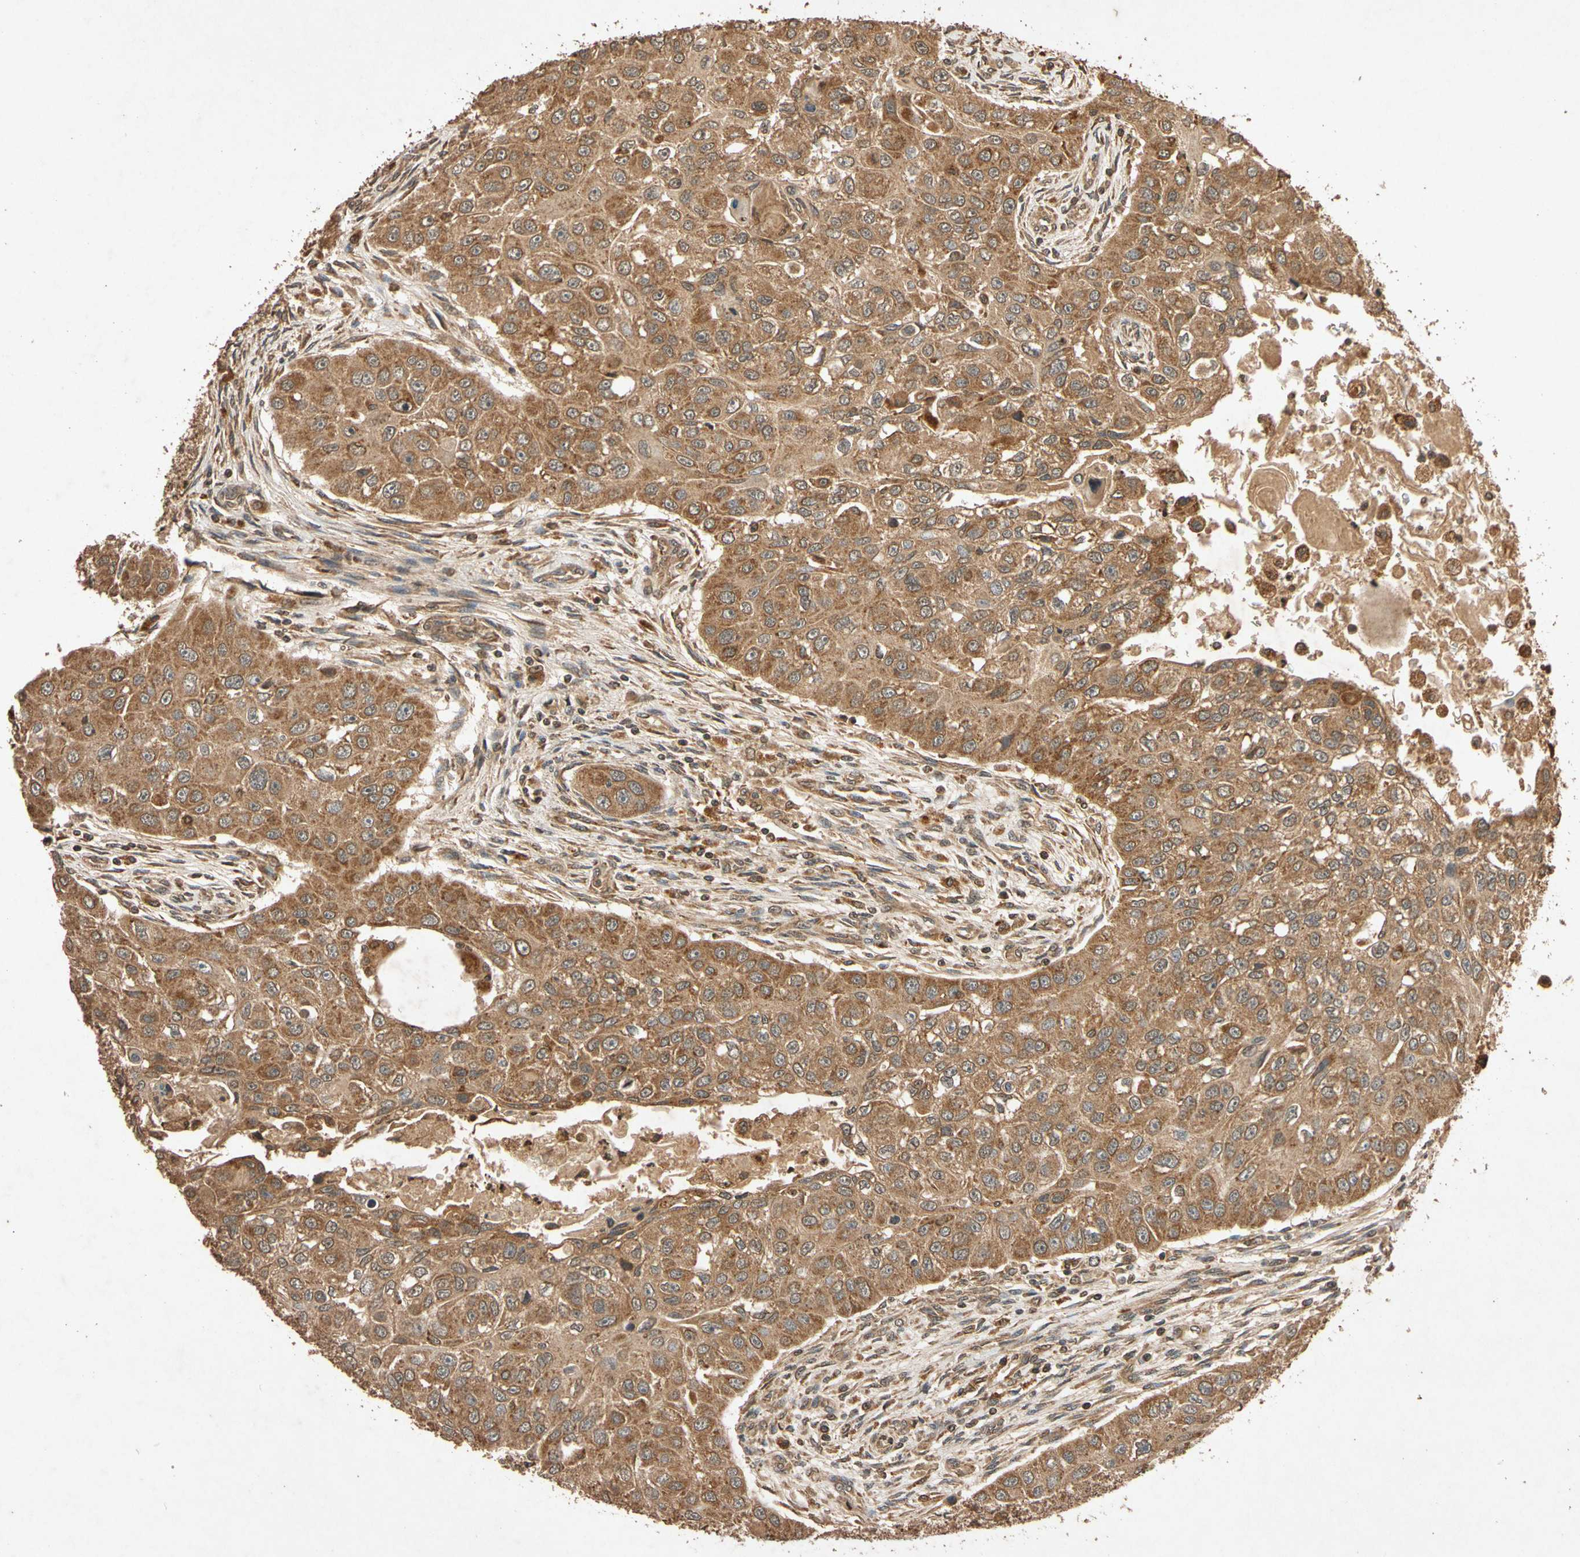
{"staining": {"intensity": "moderate", "quantity": ">75%", "location": "cytoplasmic/membranous"}, "tissue": "head and neck cancer", "cell_type": "Tumor cells", "image_type": "cancer", "snomed": [{"axis": "morphology", "description": "Normal tissue, NOS"}, {"axis": "morphology", "description": "Squamous cell carcinoma, NOS"}, {"axis": "topography", "description": "Skeletal muscle"}, {"axis": "topography", "description": "Head-Neck"}], "caption": "Head and neck cancer was stained to show a protein in brown. There is medium levels of moderate cytoplasmic/membranous positivity in approximately >75% of tumor cells. (Stains: DAB in brown, nuclei in blue, Microscopy: brightfield microscopy at high magnification).", "gene": "TXN2", "patient": {"sex": "male", "age": 51}}